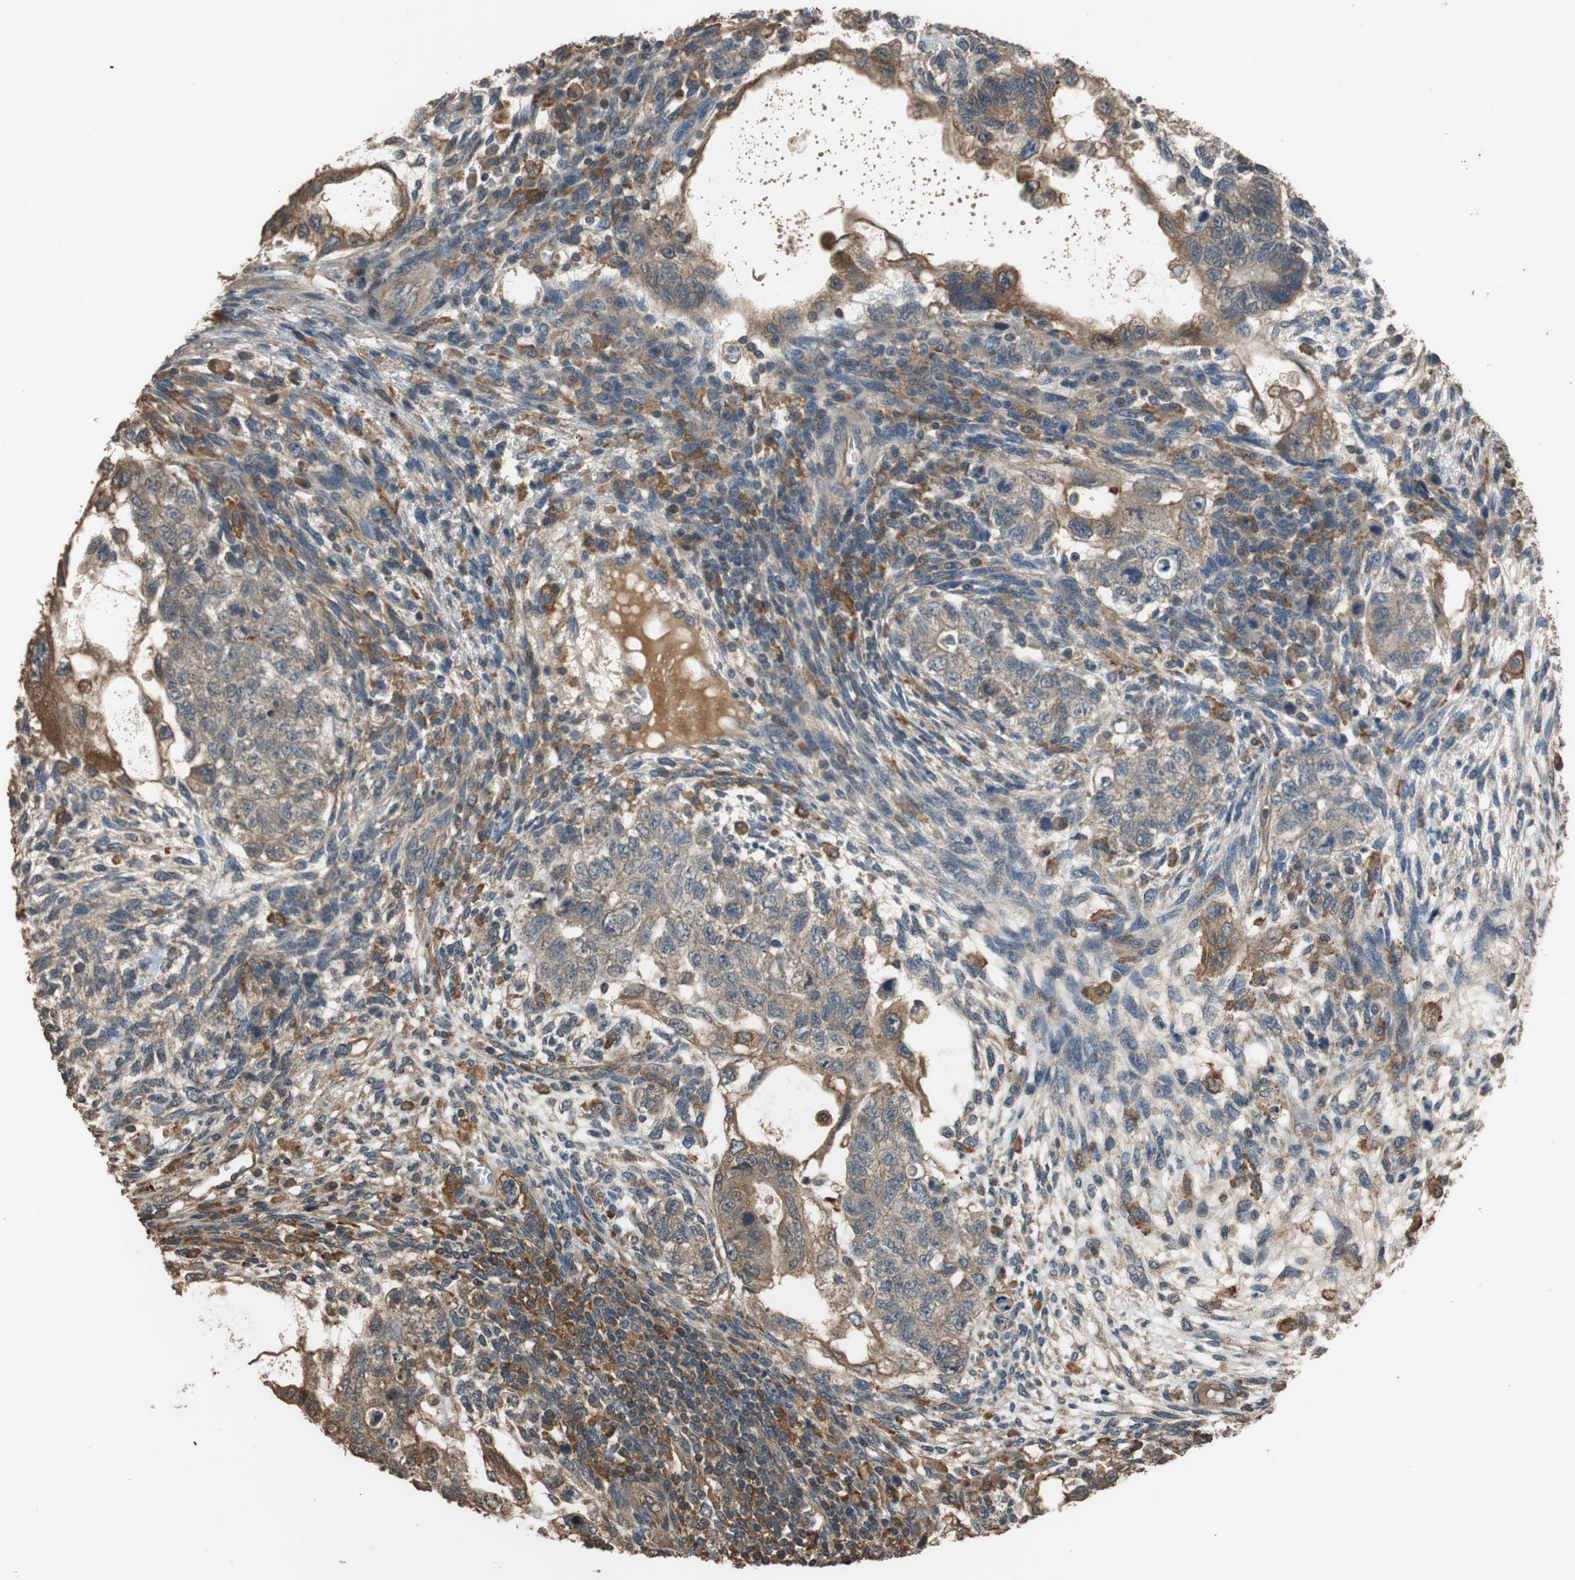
{"staining": {"intensity": "weak", "quantity": ">75%", "location": "cytoplasmic/membranous"}, "tissue": "testis cancer", "cell_type": "Tumor cells", "image_type": "cancer", "snomed": [{"axis": "morphology", "description": "Normal tissue, NOS"}, {"axis": "morphology", "description": "Carcinoma, Embryonal, NOS"}, {"axis": "topography", "description": "Testis"}], "caption": "The micrograph shows staining of testis cancer (embryonal carcinoma), revealing weak cytoplasmic/membranous protein staining (brown color) within tumor cells.", "gene": "MST1R", "patient": {"sex": "male", "age": 36}}